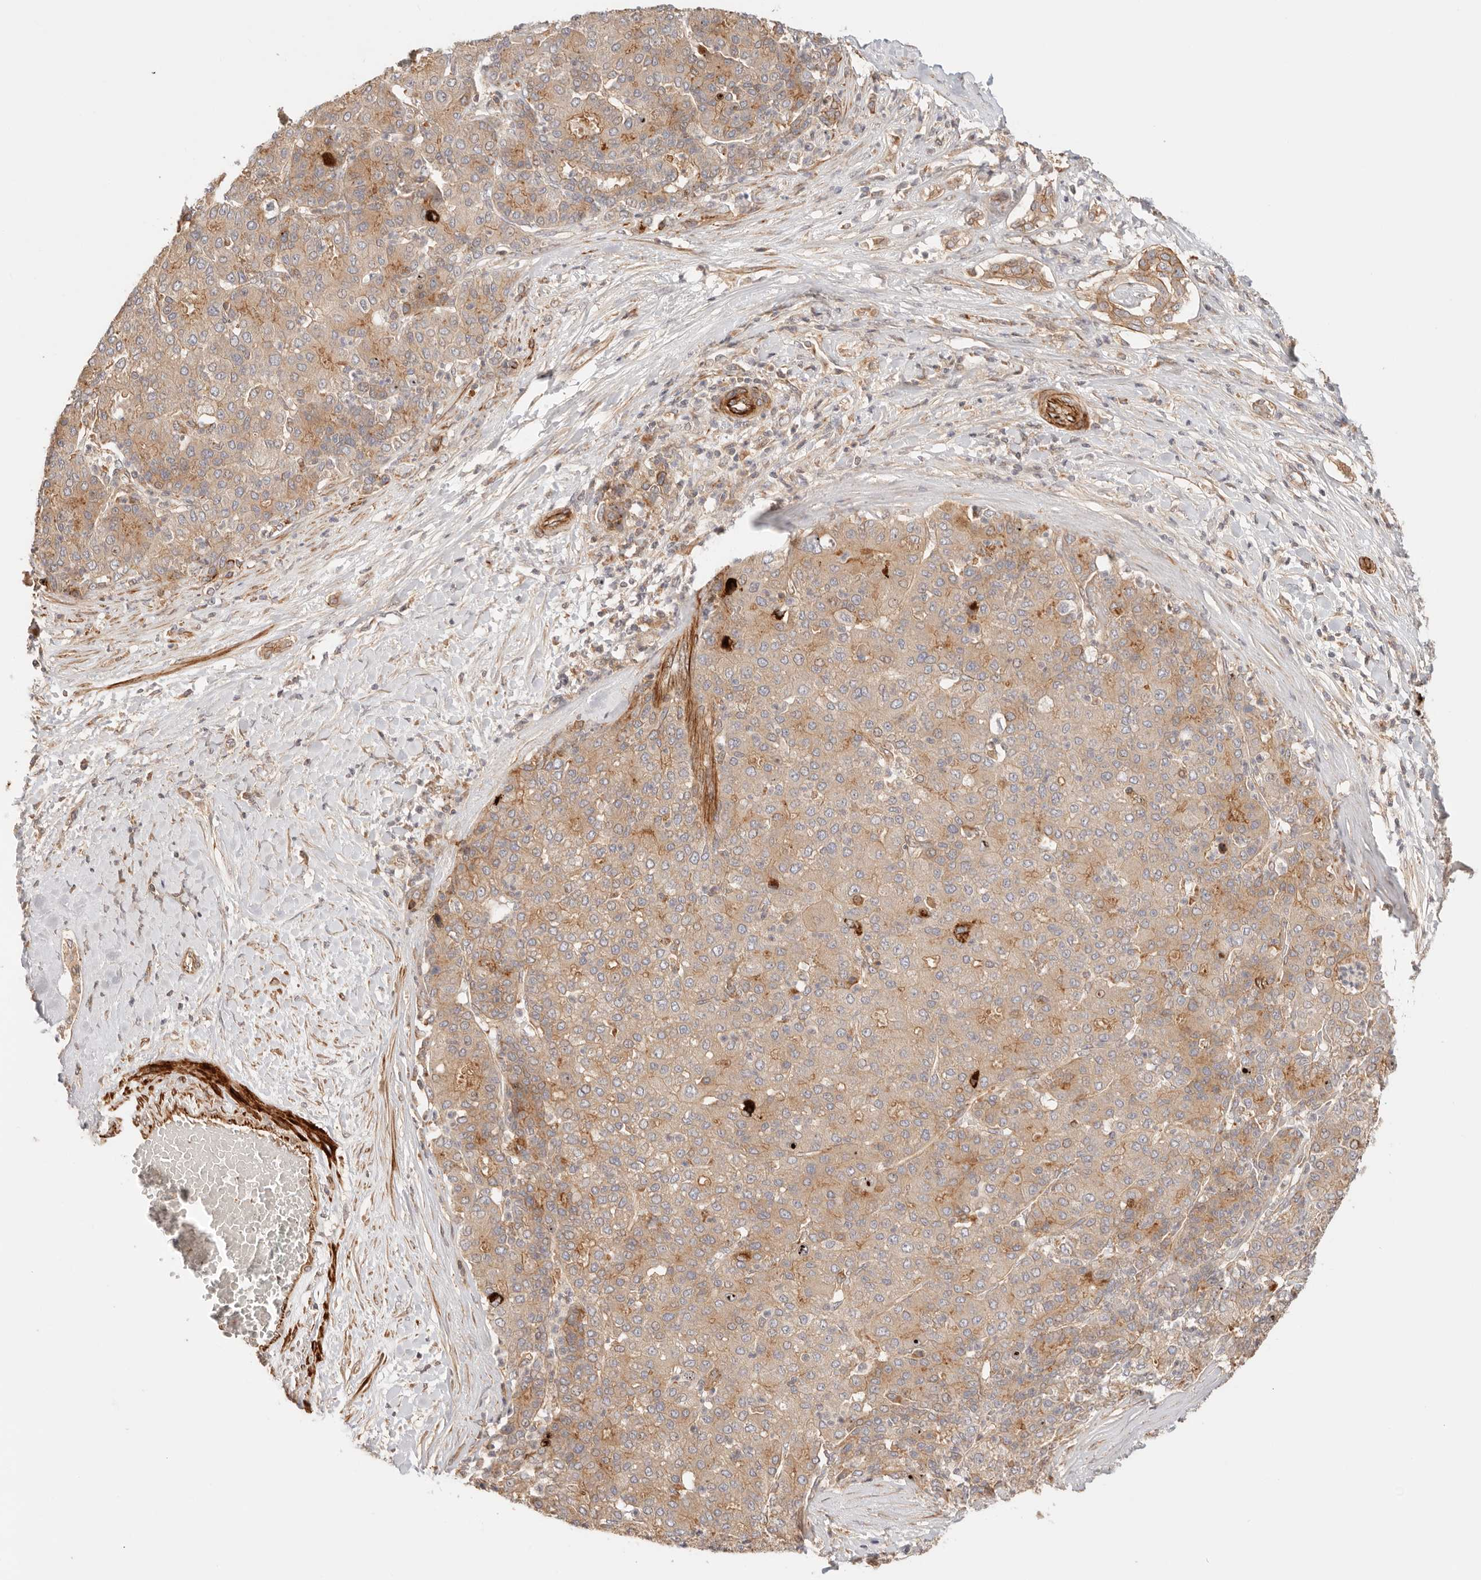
{"staining": {"intensity": "moderate", "quantity": ">75%", "location": "cytoplasmic/membranous"}, "tissue": "liver cancer", "cell_type": "Tumor cells", "image_type": "cancer", "snomed": [{"axis": "morphology", "description": "Carcinoma, Hepatocellular, NOS"}, {"axis": "topography", "description": "Liver"}], "caption": "Immunohistochemistry histopathology image of neoplastic tissue: hepatocellular carcinoma (liver) stained using immunohistochemistry (IHC) reveals medium levels of moderate protein expression localized specifically in the cytoplasmic/membranous of tumor cells, appearing as a cytoplasmic/membranous brown color.", "gene": "IL1R2", "patient": {"sex": "male", "age": 65}}